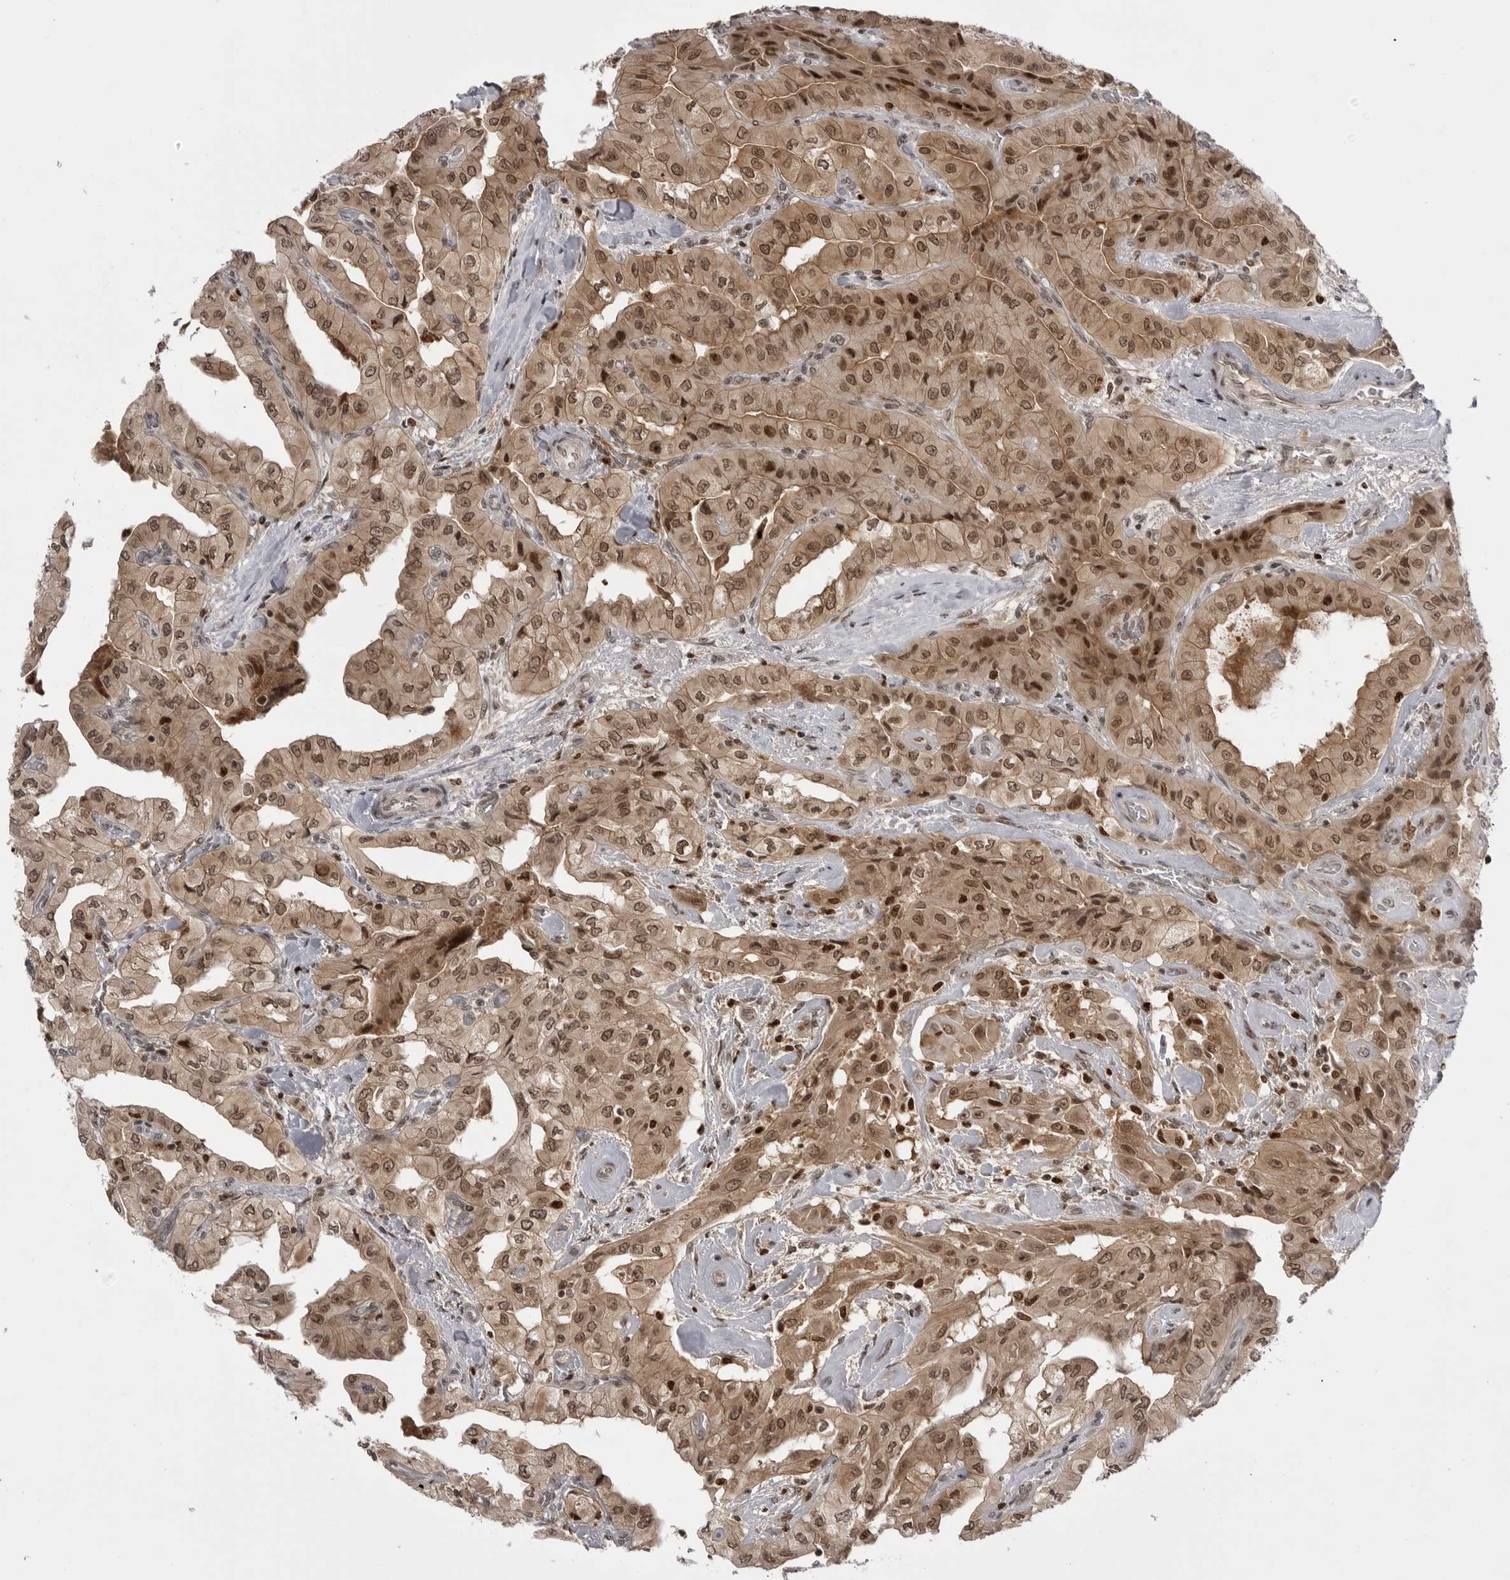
{"staining": {"intensity": "moderate", "quantity": ">75%", "location": "cytoplasmic/membranous,nuclear"}, "tissue": "thyroid cancer", "cell_type": "Tumor cells", "image_type": "cancer", "snomed": [{"axis": "morphology", "description": "Papillary adenocarcinoma, NOS"}, {"axis": "topography", "description": "Thyroid gland"}], "caption": "Thyroid cancer (papillary adenocarcinoma) stained with a brown dye exhibits moderate cytoplasmic/membranous and nuclear positive expression in about >75% of tumor cells.", "gene": "PTK2B", "patient": {"sex": "female", "age": 59}}